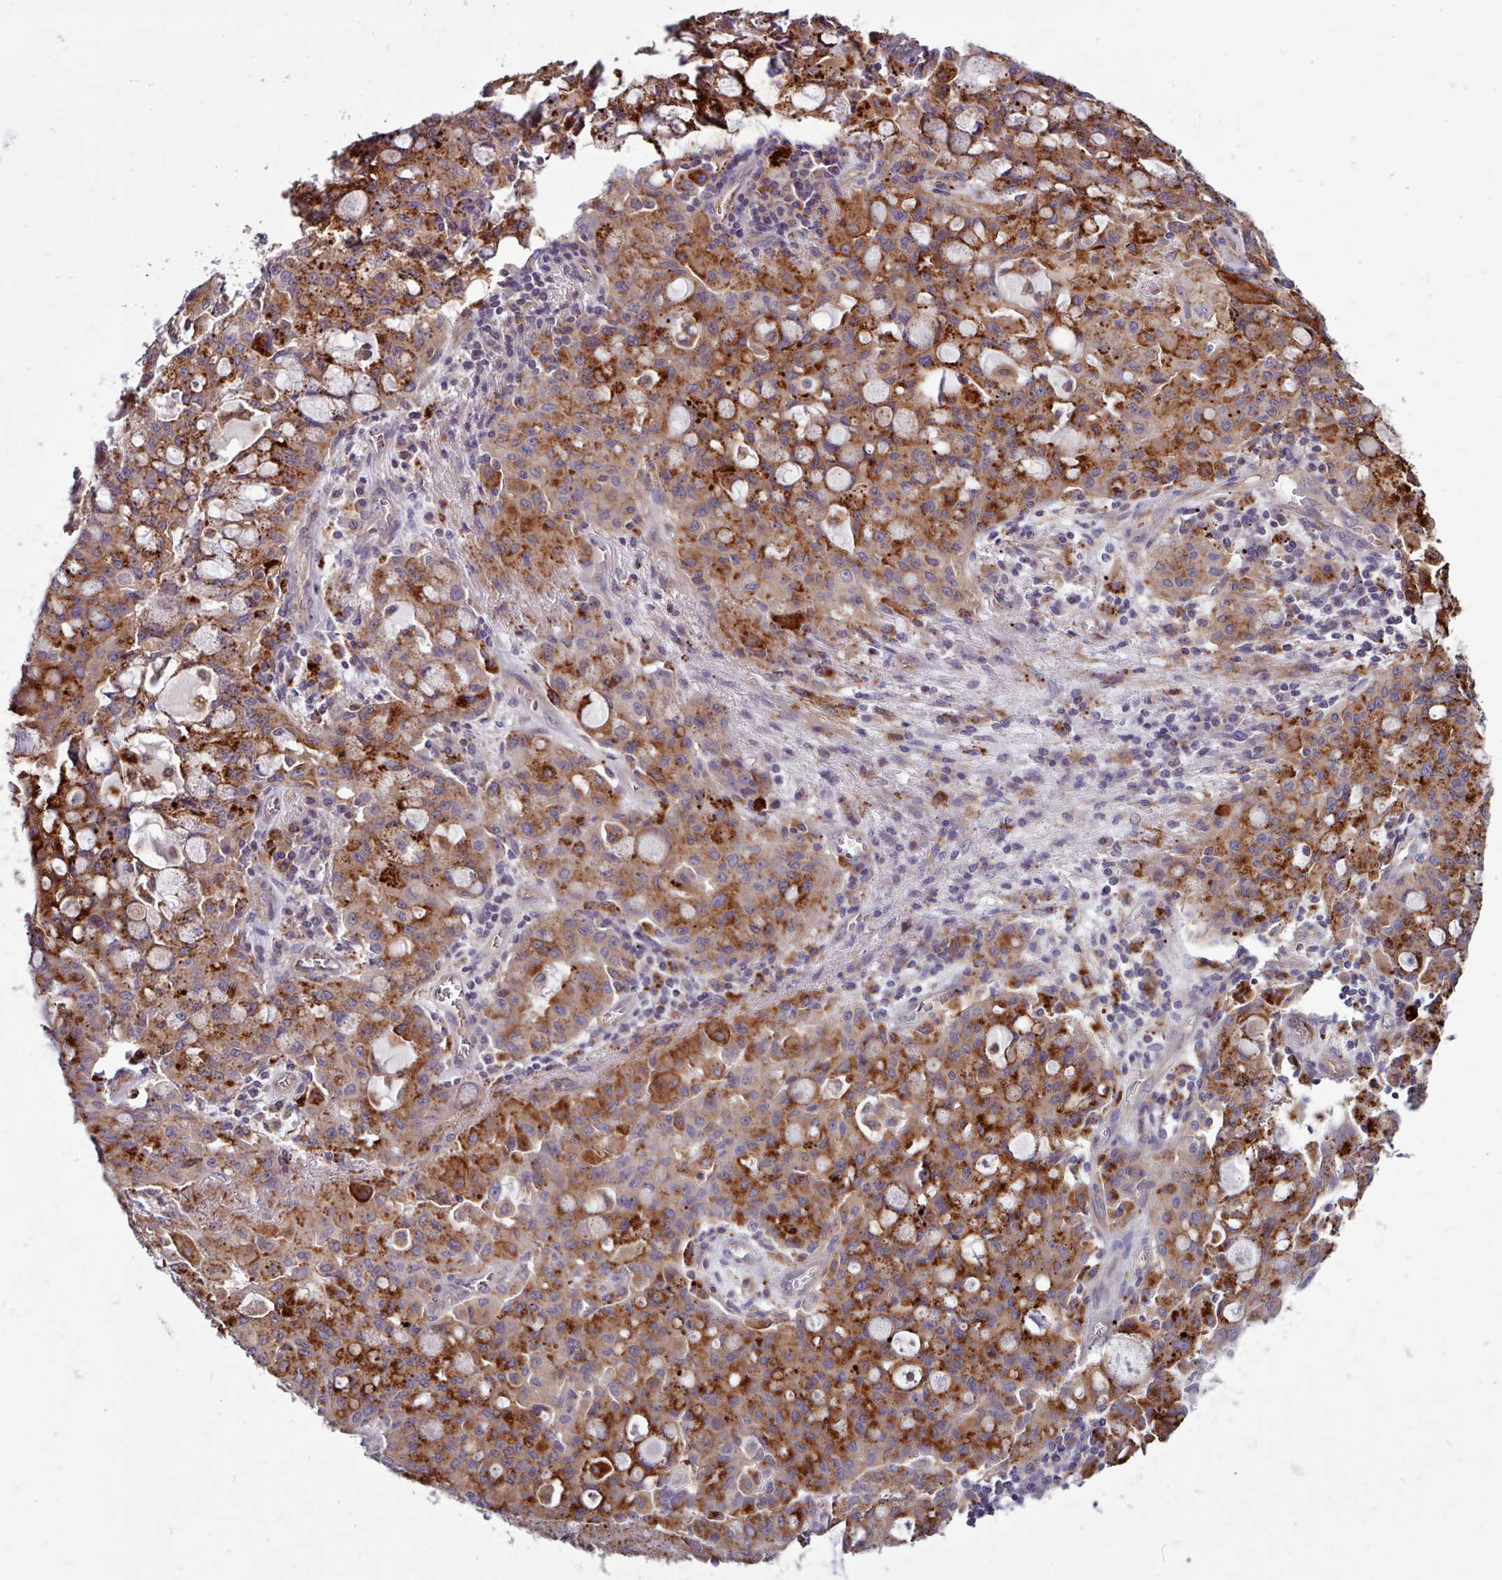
{"staining": {"intensity": "strong", "quantity": ">75%", "location": "cytoplasmic/membranous"}, "tissue": "lung cancer", "cell_type": "Tumor cells", "image_type": "cancer", "snomed": [{"axis": "morphology", "description": "Adenocarcinoma, NOS"}, {"axis": "topography", "description": "Lung"}], "caption": "Human lung adenocarcinoma stained for a protein (brown) reveals strong cytoplasmic/membranous positive expression in about >75% of tumor cells.", "gene": "AMIGO2", "patient": {"sex": "female", "age": 44}}